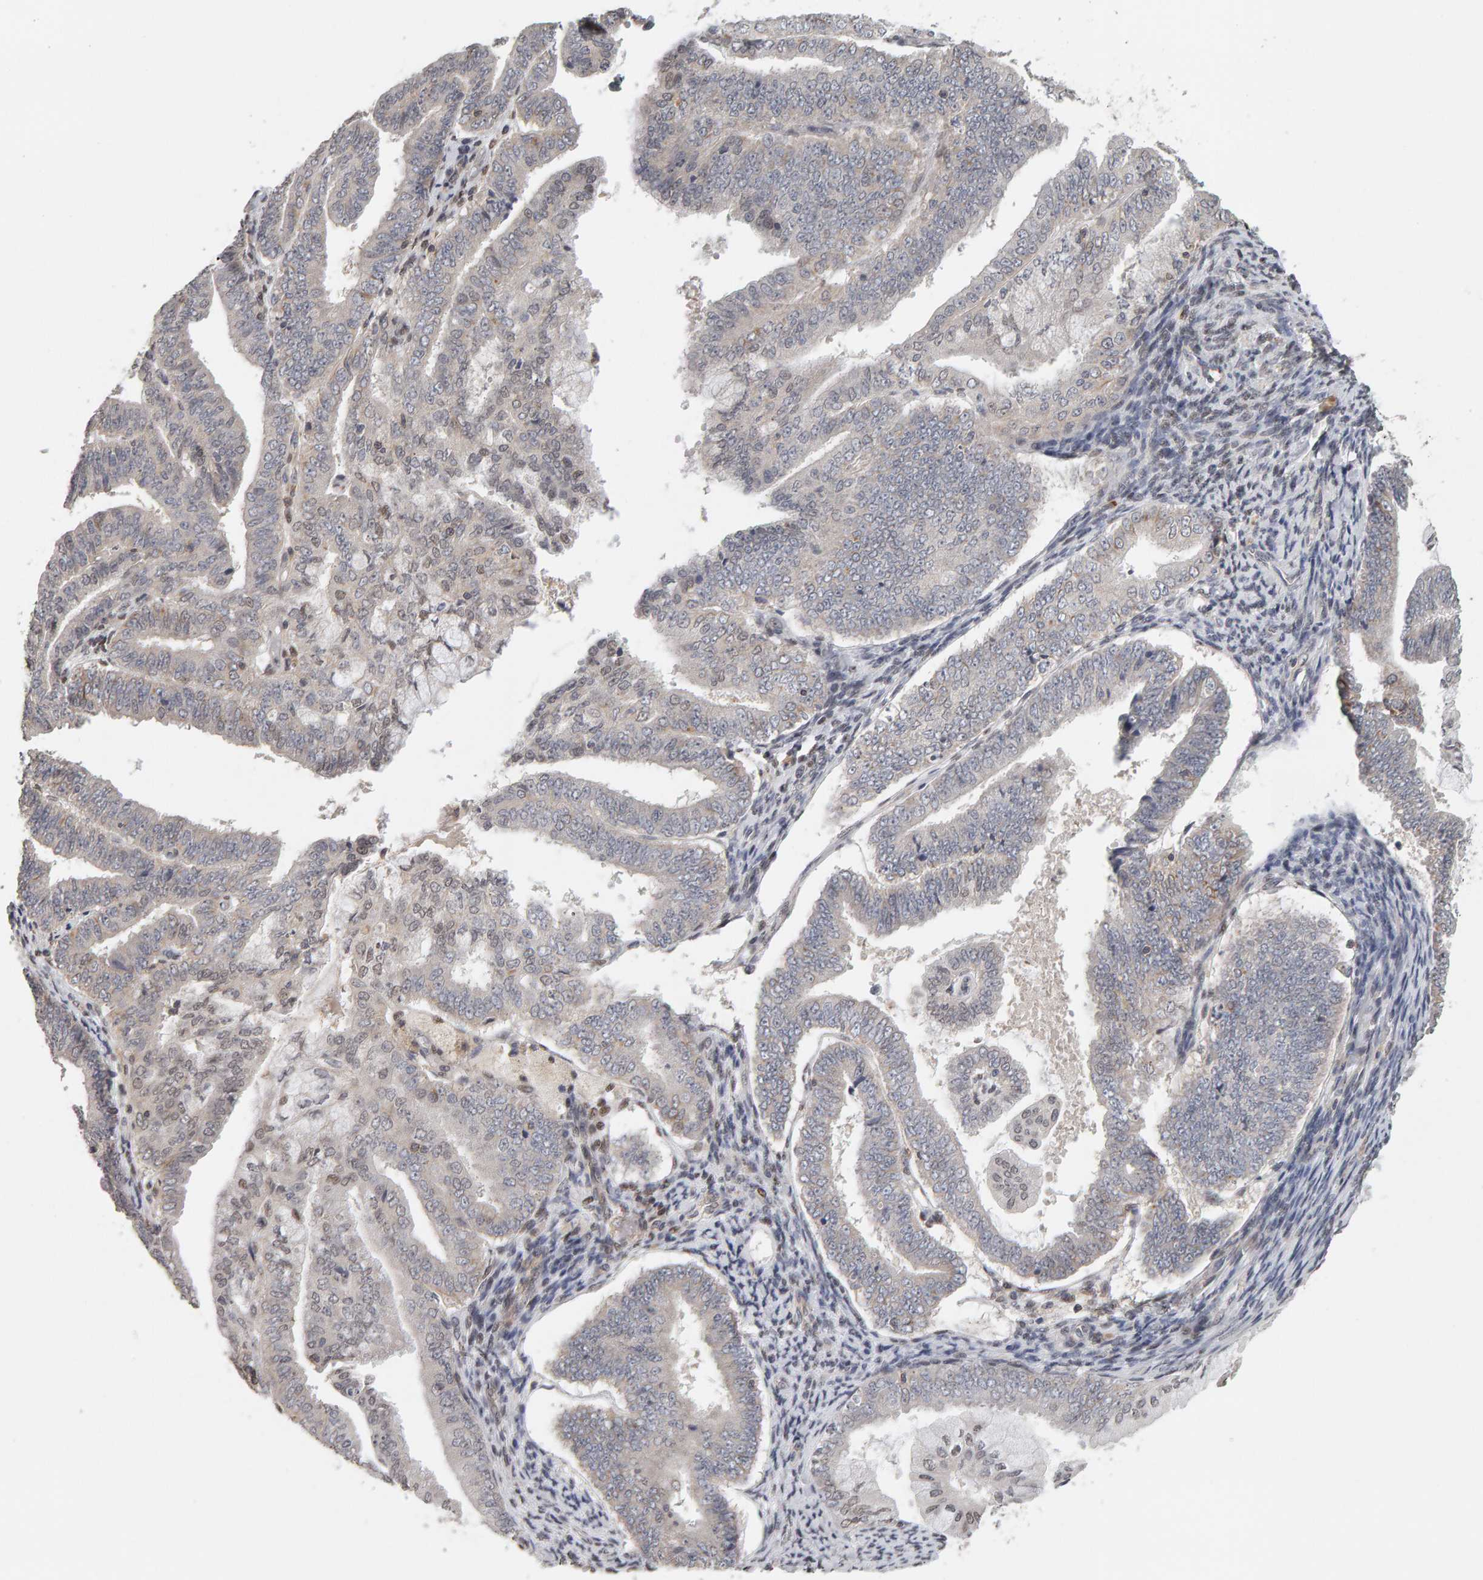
{"staining": {"intensity": "negative", "quantity": "none", "location": "none"}, "tissue": "endometrial cancer", "cell_type": "Tumor cells", "image_type": "cancer", "snomed": [{"axis": "morphology", "description": "Adenocarcinoma, NOS"}, {"axis": "topography", "description": "Endometrium"}], "caption": "The histopathology image exhibits no significant positivity in tumor cells of endometrial cancer (adenocarcinoma).", "gene": "TEFM", "patient": {"sex": "female", "age": 63}}